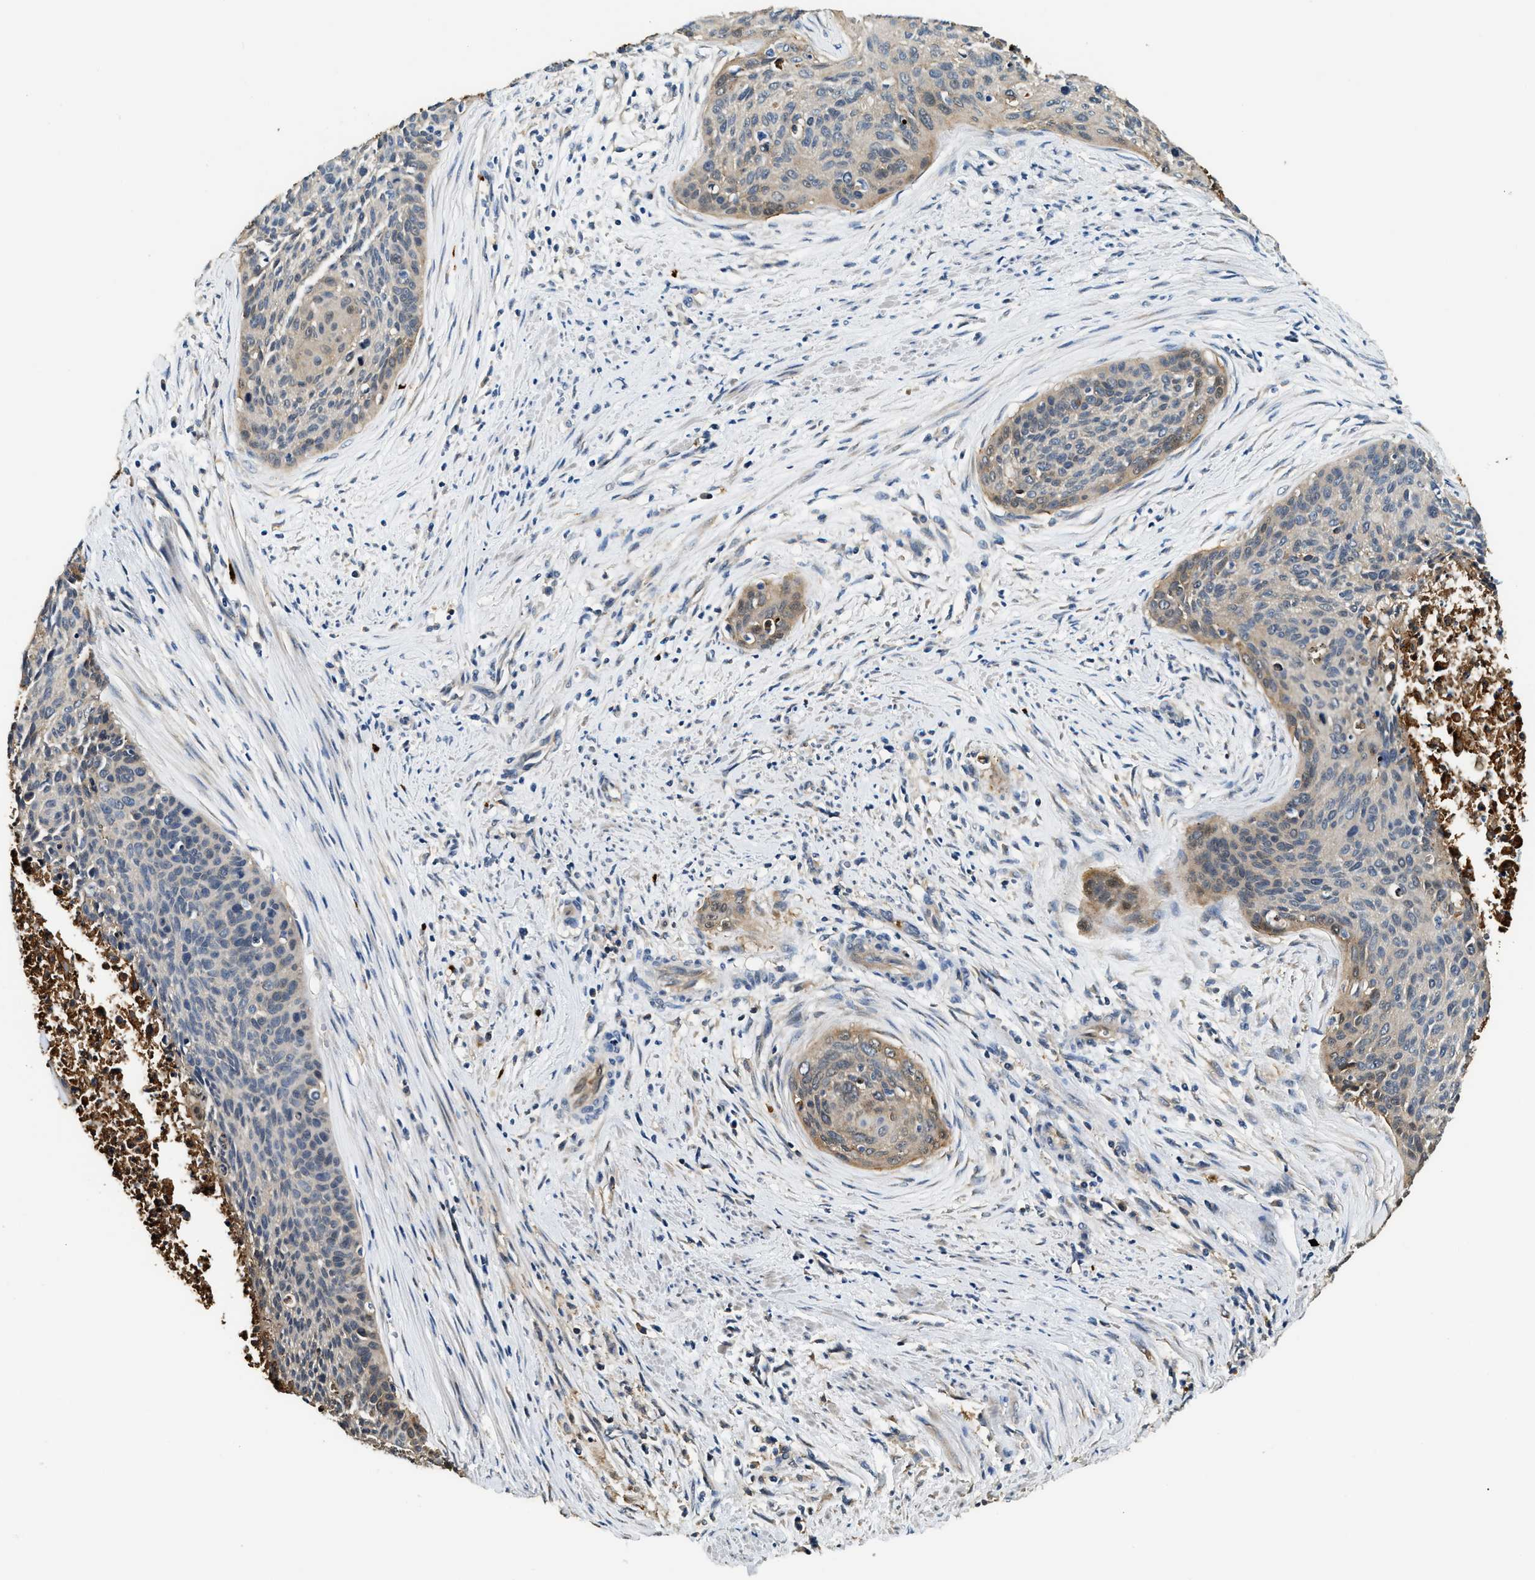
{"staining": {"intensity": "moderate", "quantity": "<25%", "location": "cytoplasmic/membranous"}, "tissue": "cervical cancer", "cell_type": "Tumor cells", "image_type": "cancer", "snomed": [{"axis": "morphology", "description": "Squamous cell carcinoma, NOS"}, {"axis": "topography", "description": "Cervix"}], "caption": "A photomicrograph showing moderate cytoplasmic/membranous positivity in approximately <25% of tumor cells in cervical cancer (squamous cell carcinoma), as visualized by brown immunohistochemical staining.", "gene": "ANXA3", "patient": {"sex": "female", "age": 55}}